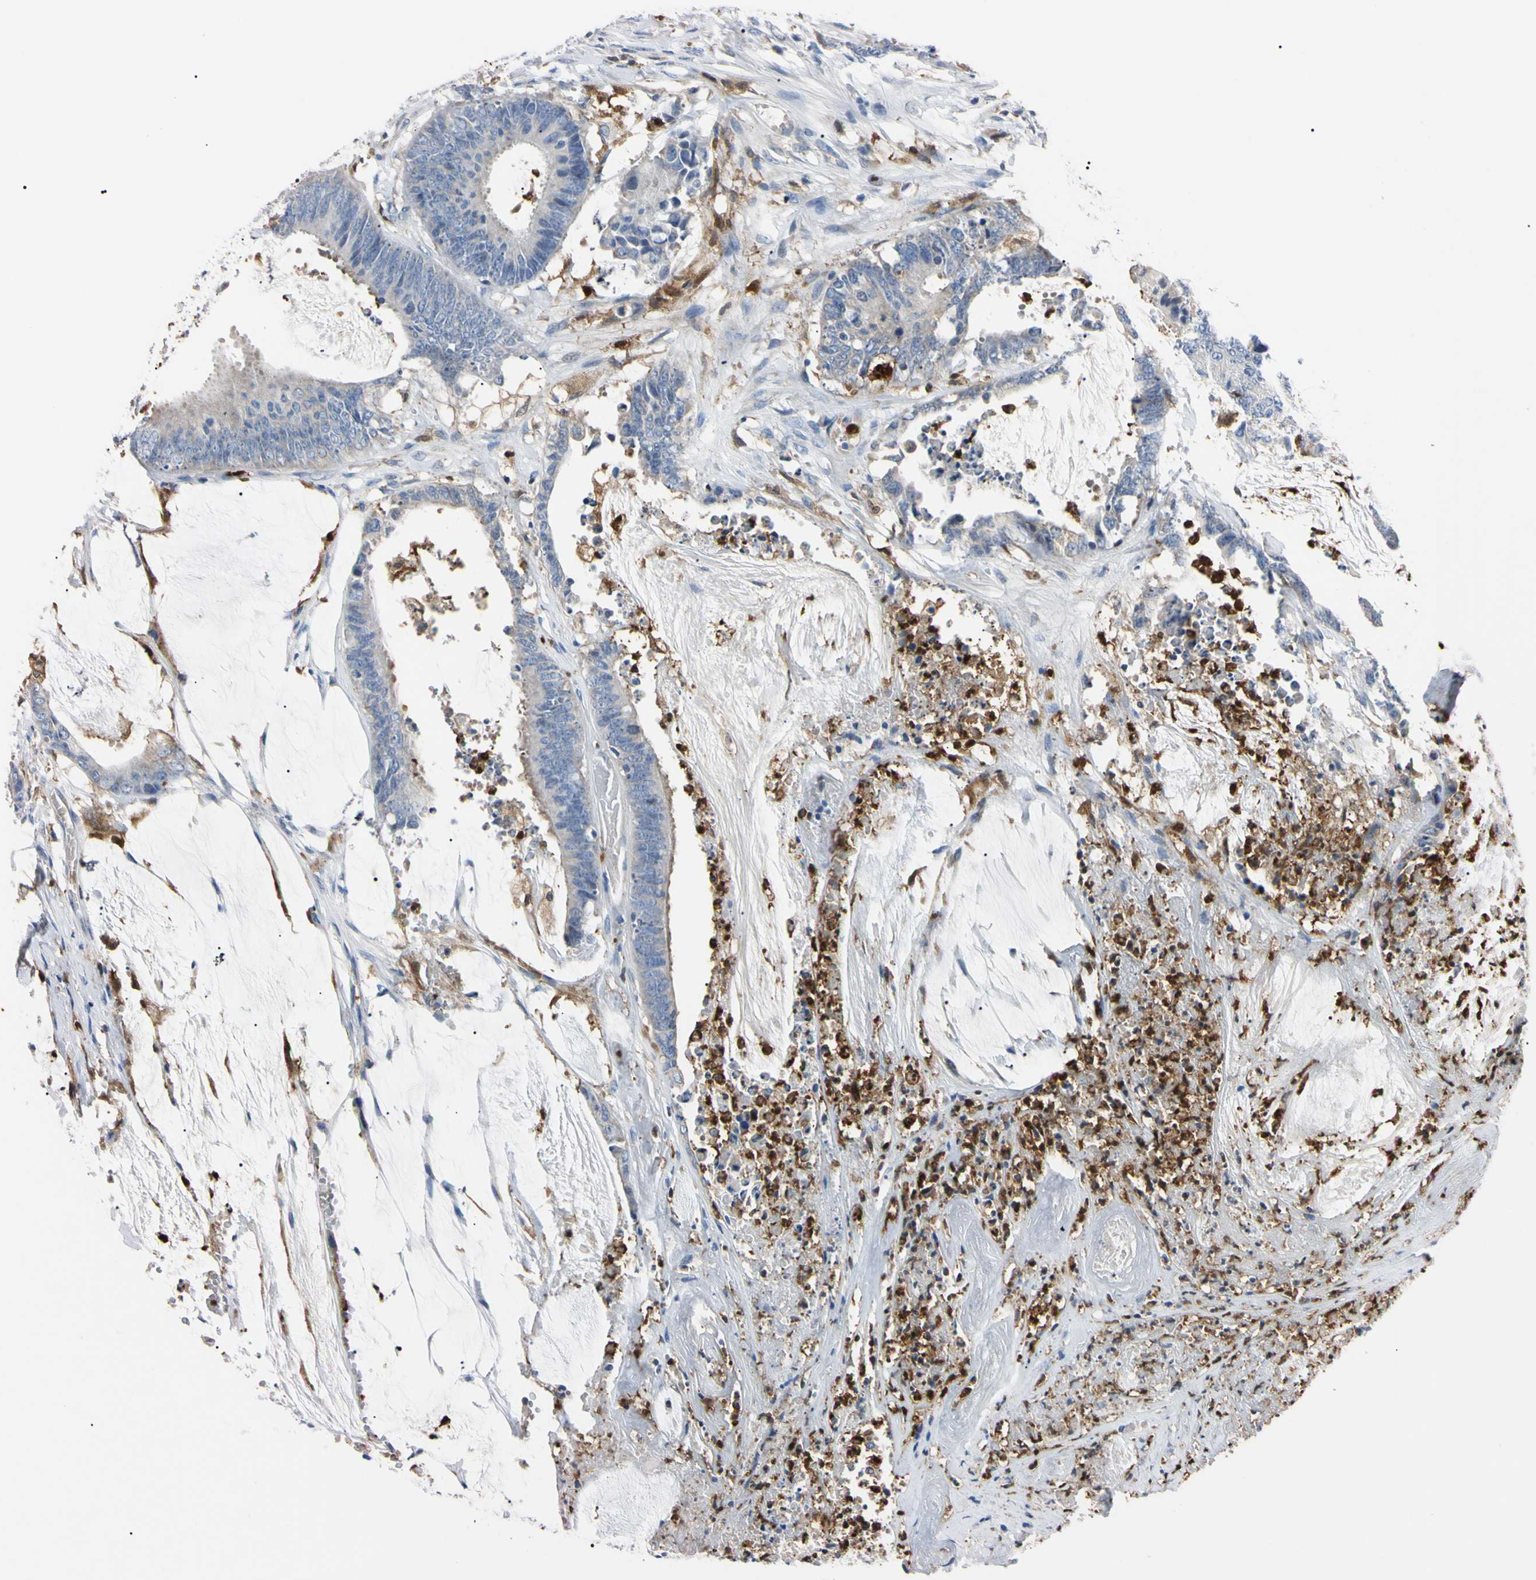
{"staining": {"intensity": "negative", "quantity": "none", "location": "none"}, "tissue": "colorectal cancer", "cell_type": "Tumor cells", "image_type": "cancer", "snomed": [{"axis": "morphology", "description": "Adenocarcinoma, NOS"}, {"axis": "topography", "description": "Rectum"}], "caption": "The histopathology image demonstrates no significant positivity in tumor cells of colorectal cancer.", "gene": "NCF4", "patient": {"sex": "female", "age": 66}}